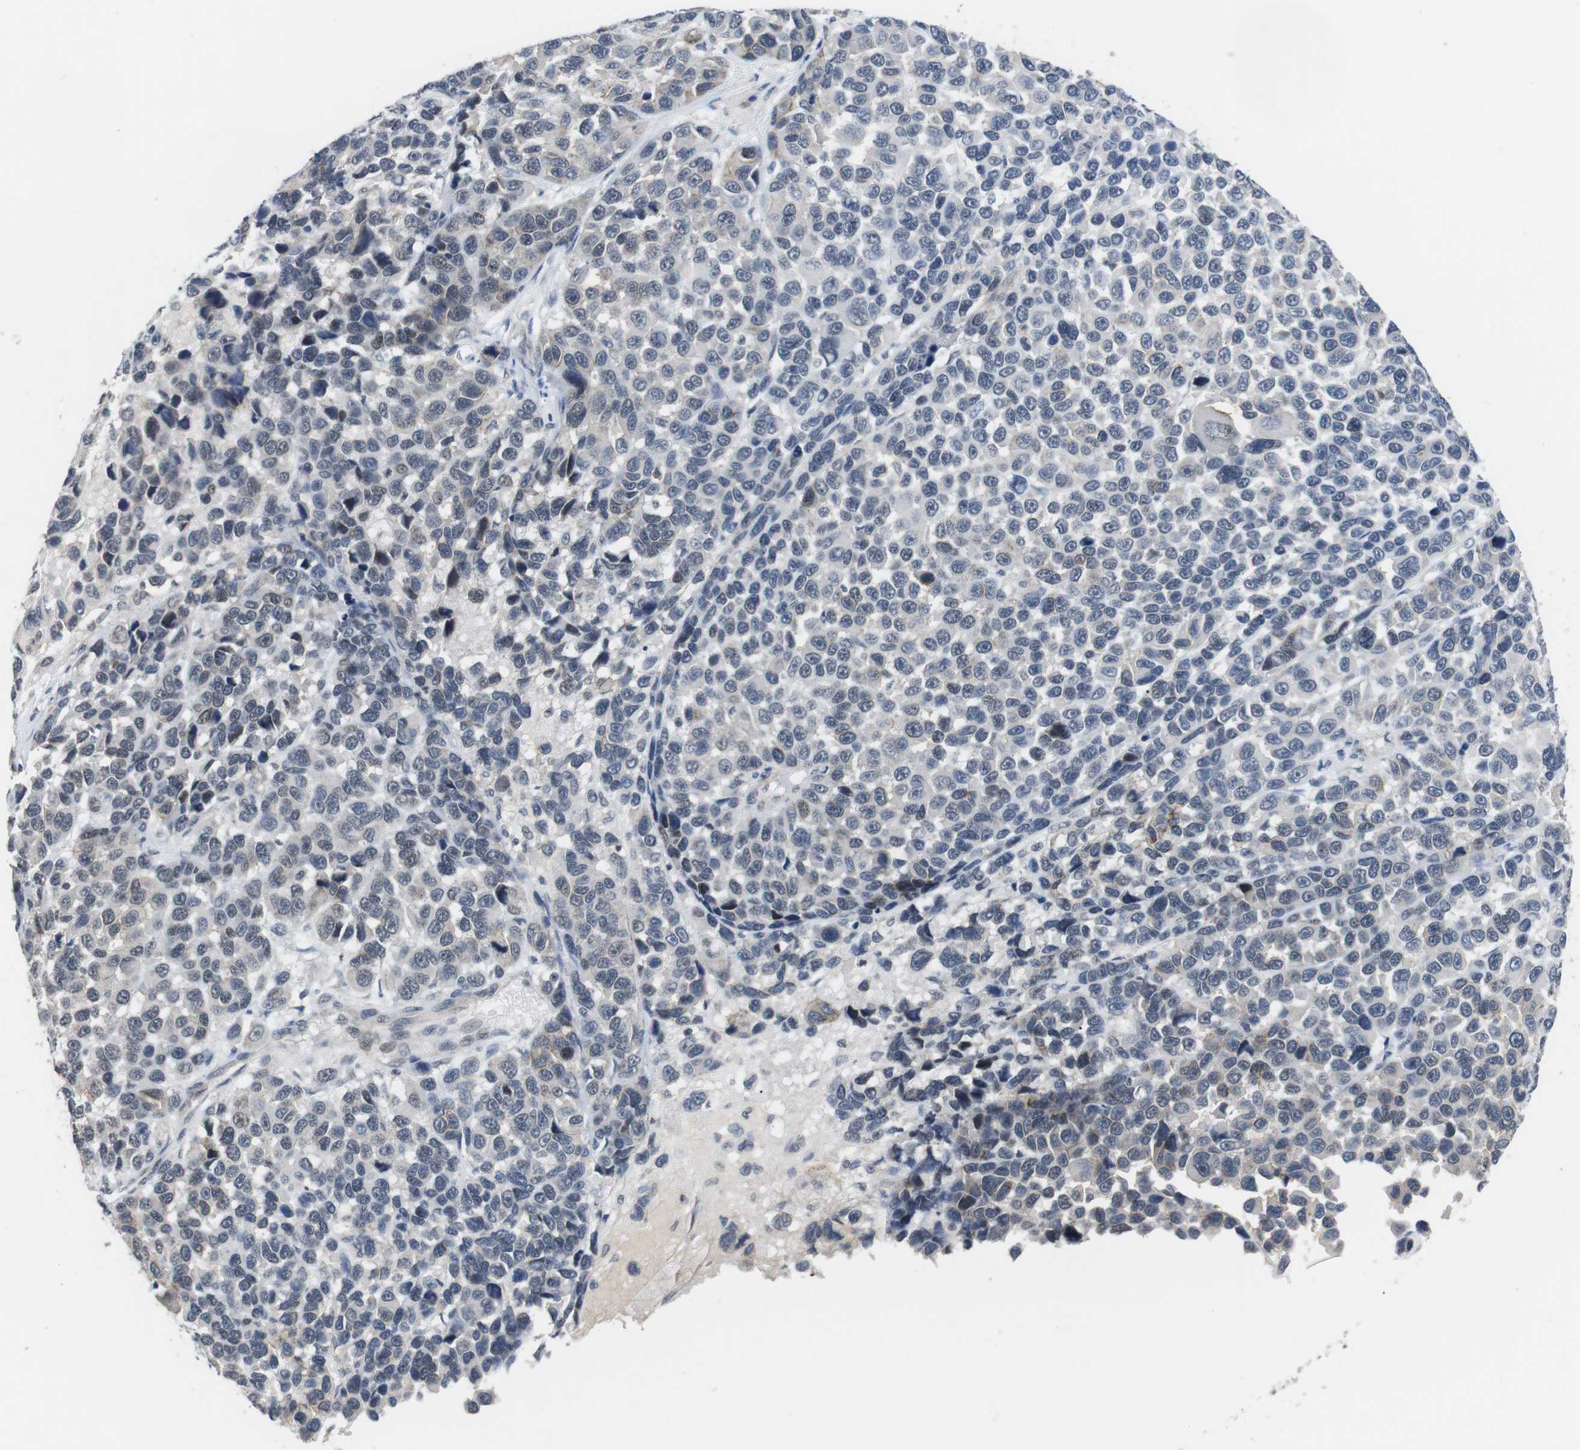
{"staining": {"intensity": "negative", "quantity": "none", "location": "none"}, "tissue": "melanoma", "cell_type": "Tumor cells", "image_type": "cancer", "snomed": [{"axis": "morphology", "description": "Malignant melanoma, NOS"}, {"axis": "topography", "description": "Skin"}], "caption": "Malignant melanoma was stained to show a protein in brown. There is no significant staining in tumor cells.", "gene": "NECTIN1", "patient": {"sex": "male", "age": 53}}